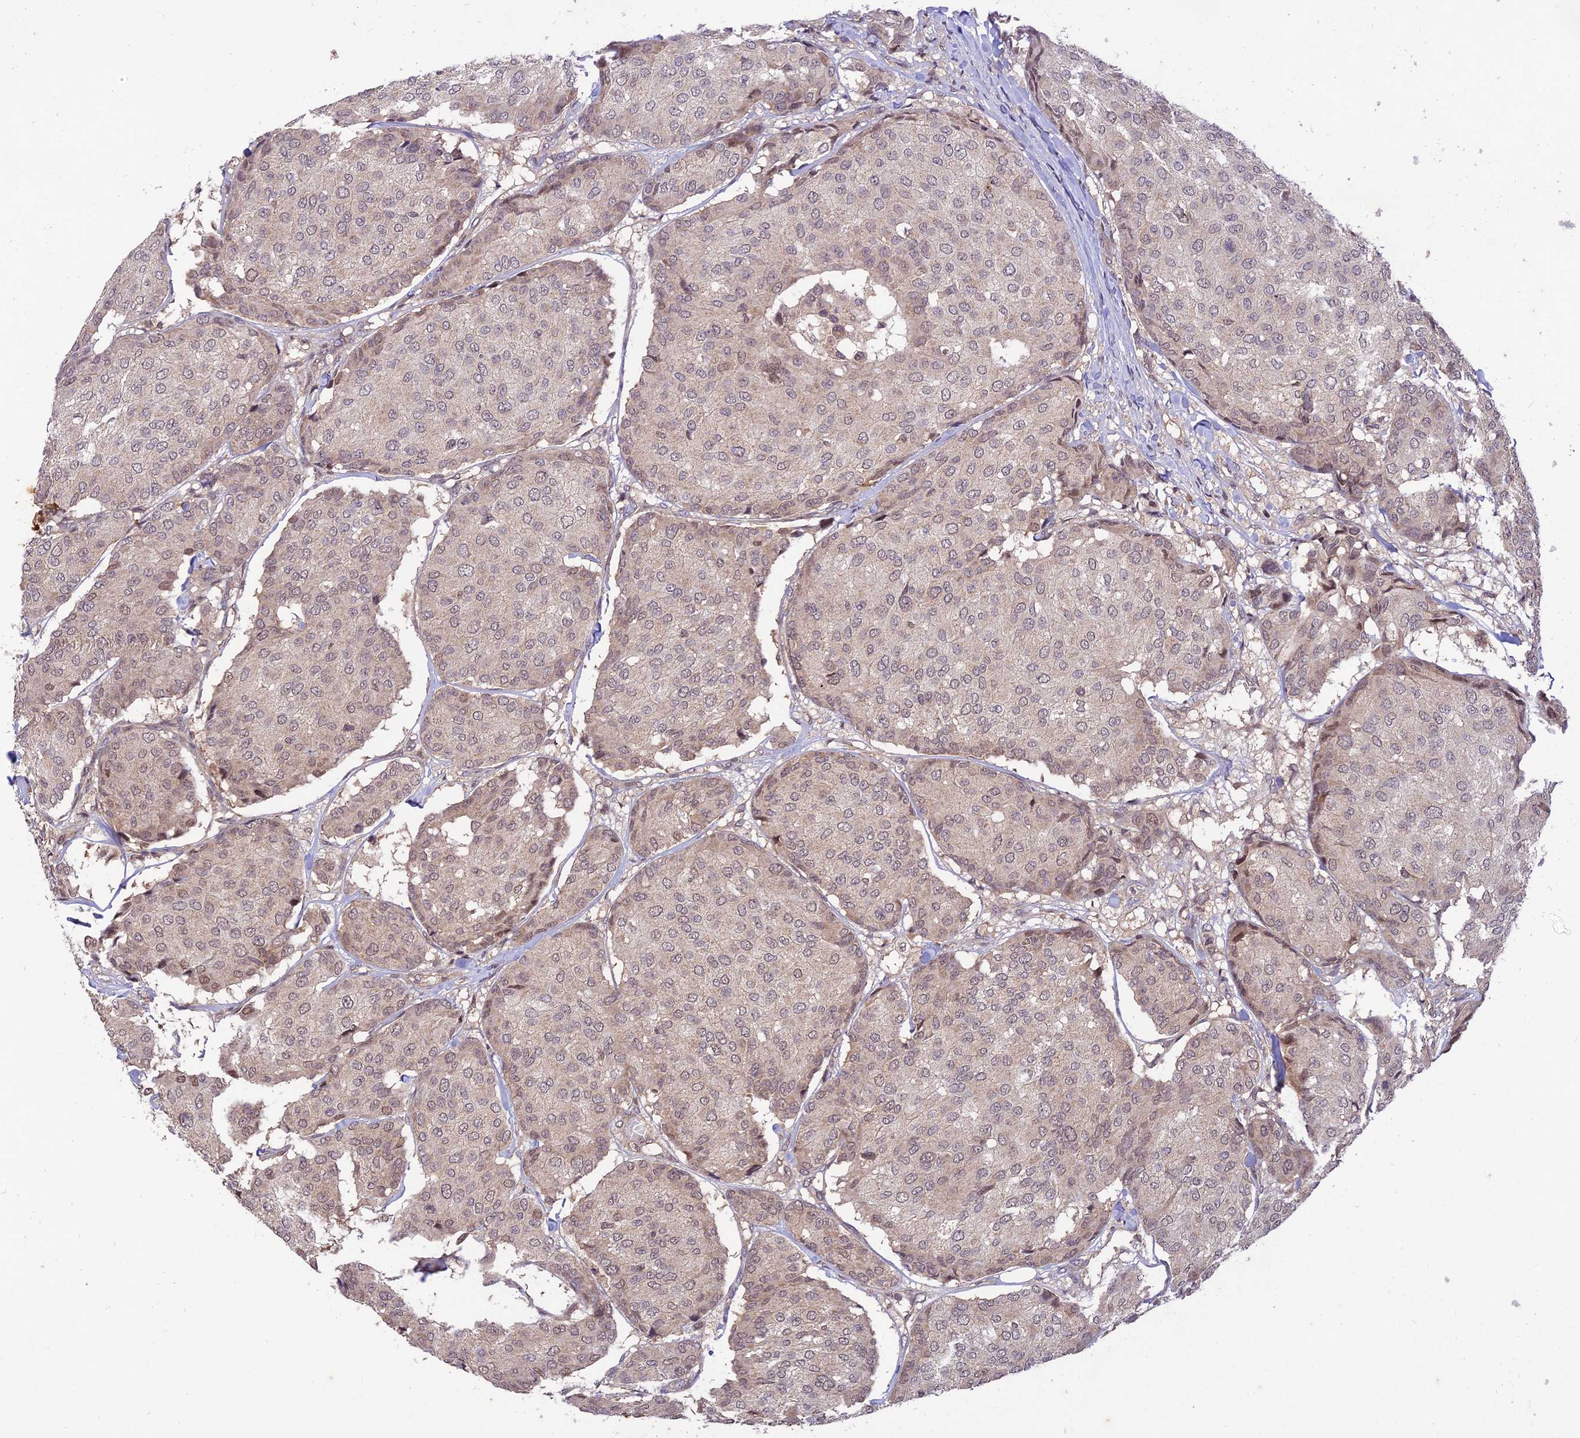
{"staining": {"intensity": "moderate", "quantity": "<25%", "location": "nuclear"}, "tissue": "breast cancer", "cell_type": "Tumor cells", "image_type": "cancer", "snomed": [{"axis": "morphology", "description": "Duct carcinoma"}, {"axis": "topography", "description": "Breast"}], "caption": "Approximately <25% of tumor cells in breast cancer (intraductal carcinoma) reveal moderate nuclear protein positivity as visualized by brown immunohistochemical staining.", "gene": "REV1", "patient": {"sex": "female", "age": 75}}